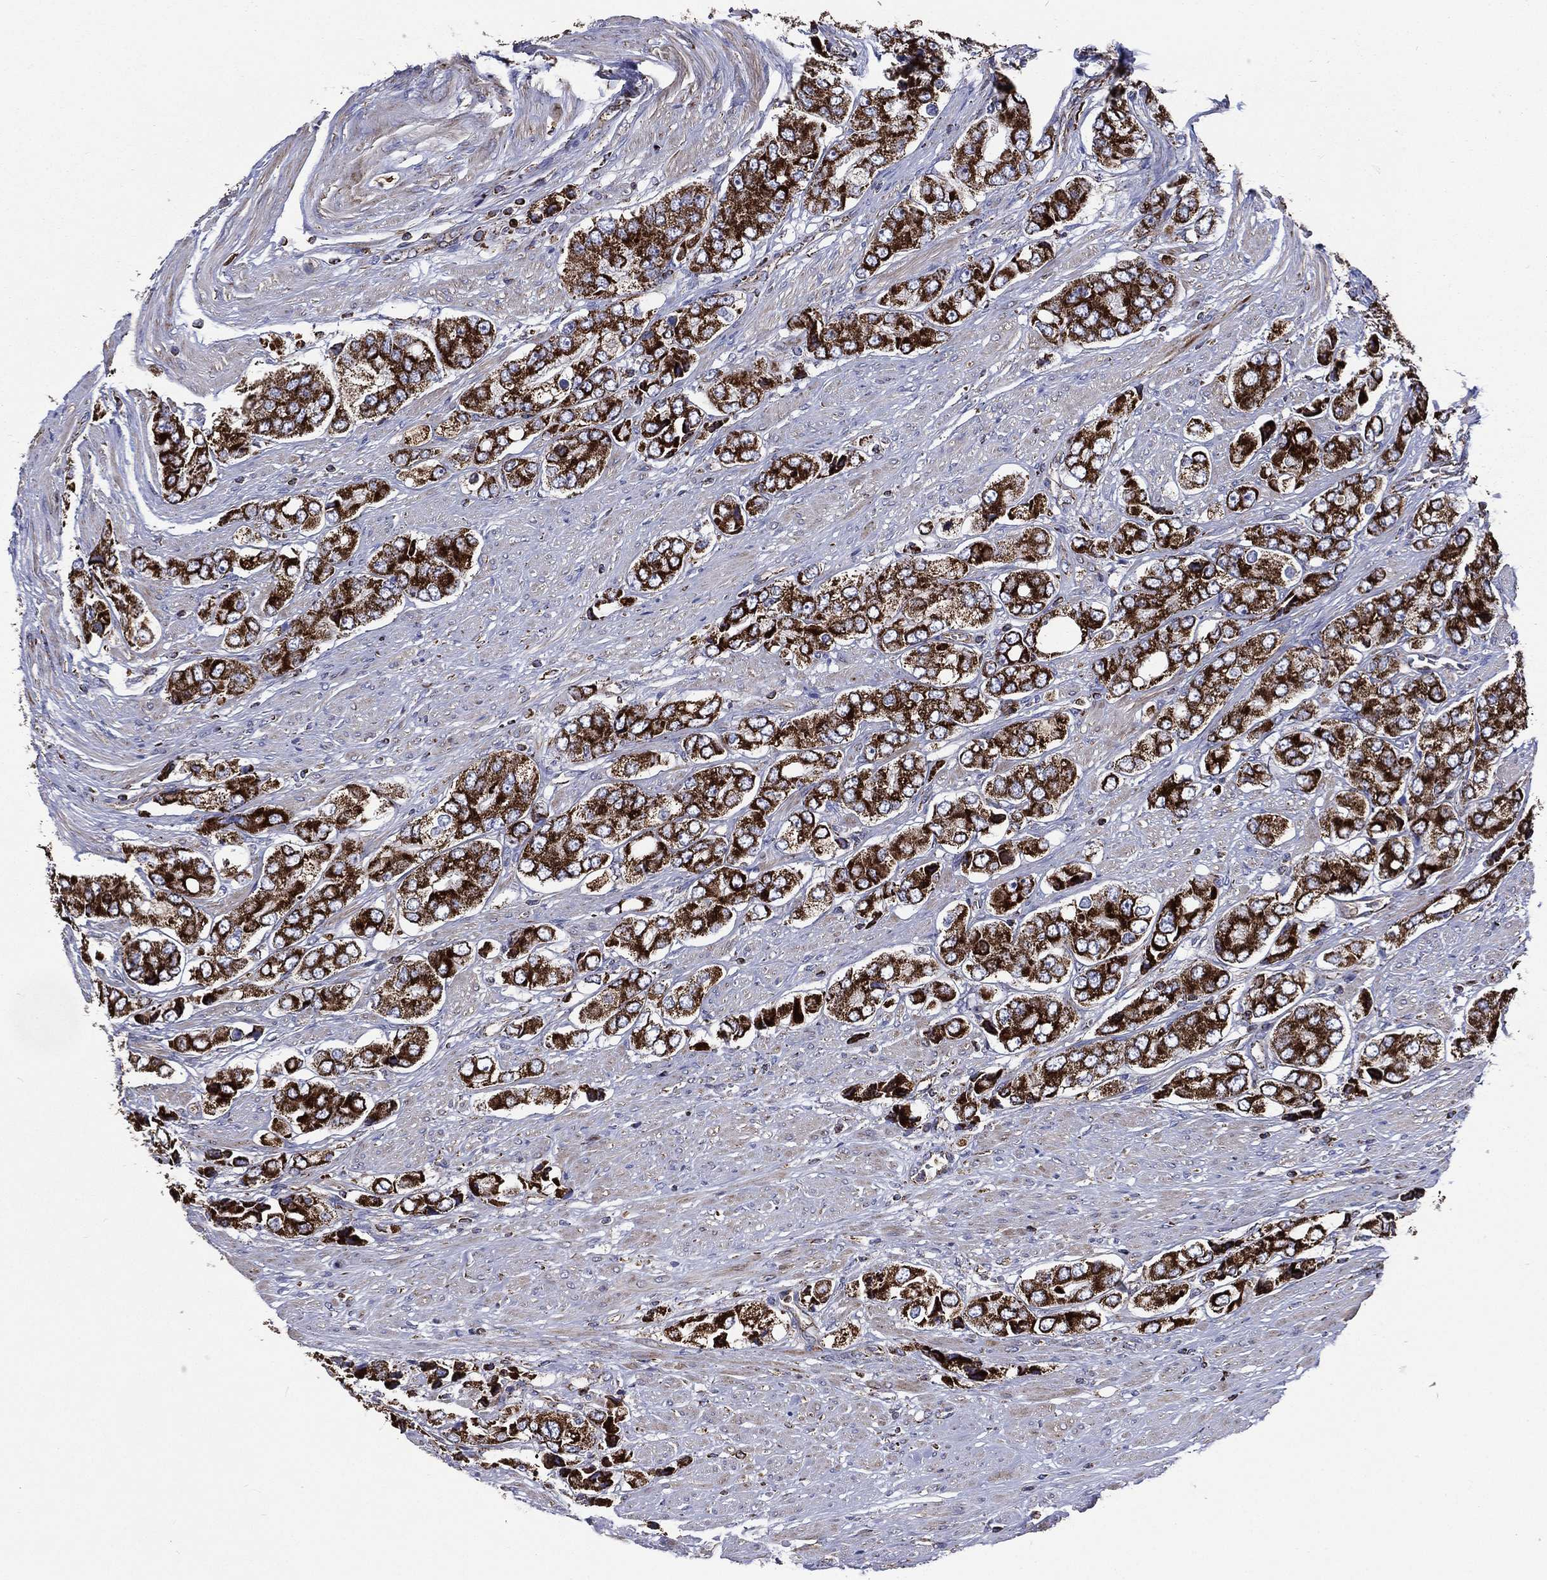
{"staining": {"intensity": "strong", "quantity": ">75%", "location": "cytoplasmic/membranous"}, "tissue": "prostate cancer", "cell_type": "Tumor cells", "image_type": "cancer", "snomed": [{"axis": "morphology", "description": "Adenocarcinoma, Low grade"}, {"axis": "topography", "description": "Prostate"}], "caption": "Immunohistochemistry (IHC) staining of prostate adenocarcinoma (low-grade), which exhibits high levels of strong cytoplasmic/membranous staining in approximately >75% of tumor cells indicating strong cytoplasmic/membranous protein positivity. The staining was performed using DAB (3,3'-diaminobenzidine) (brown) for protein detection and nuclei were counterstained in hematoxylin (blue).", "gene": "ANKRD37", "patient": {"sex": "male", "age": 69}}